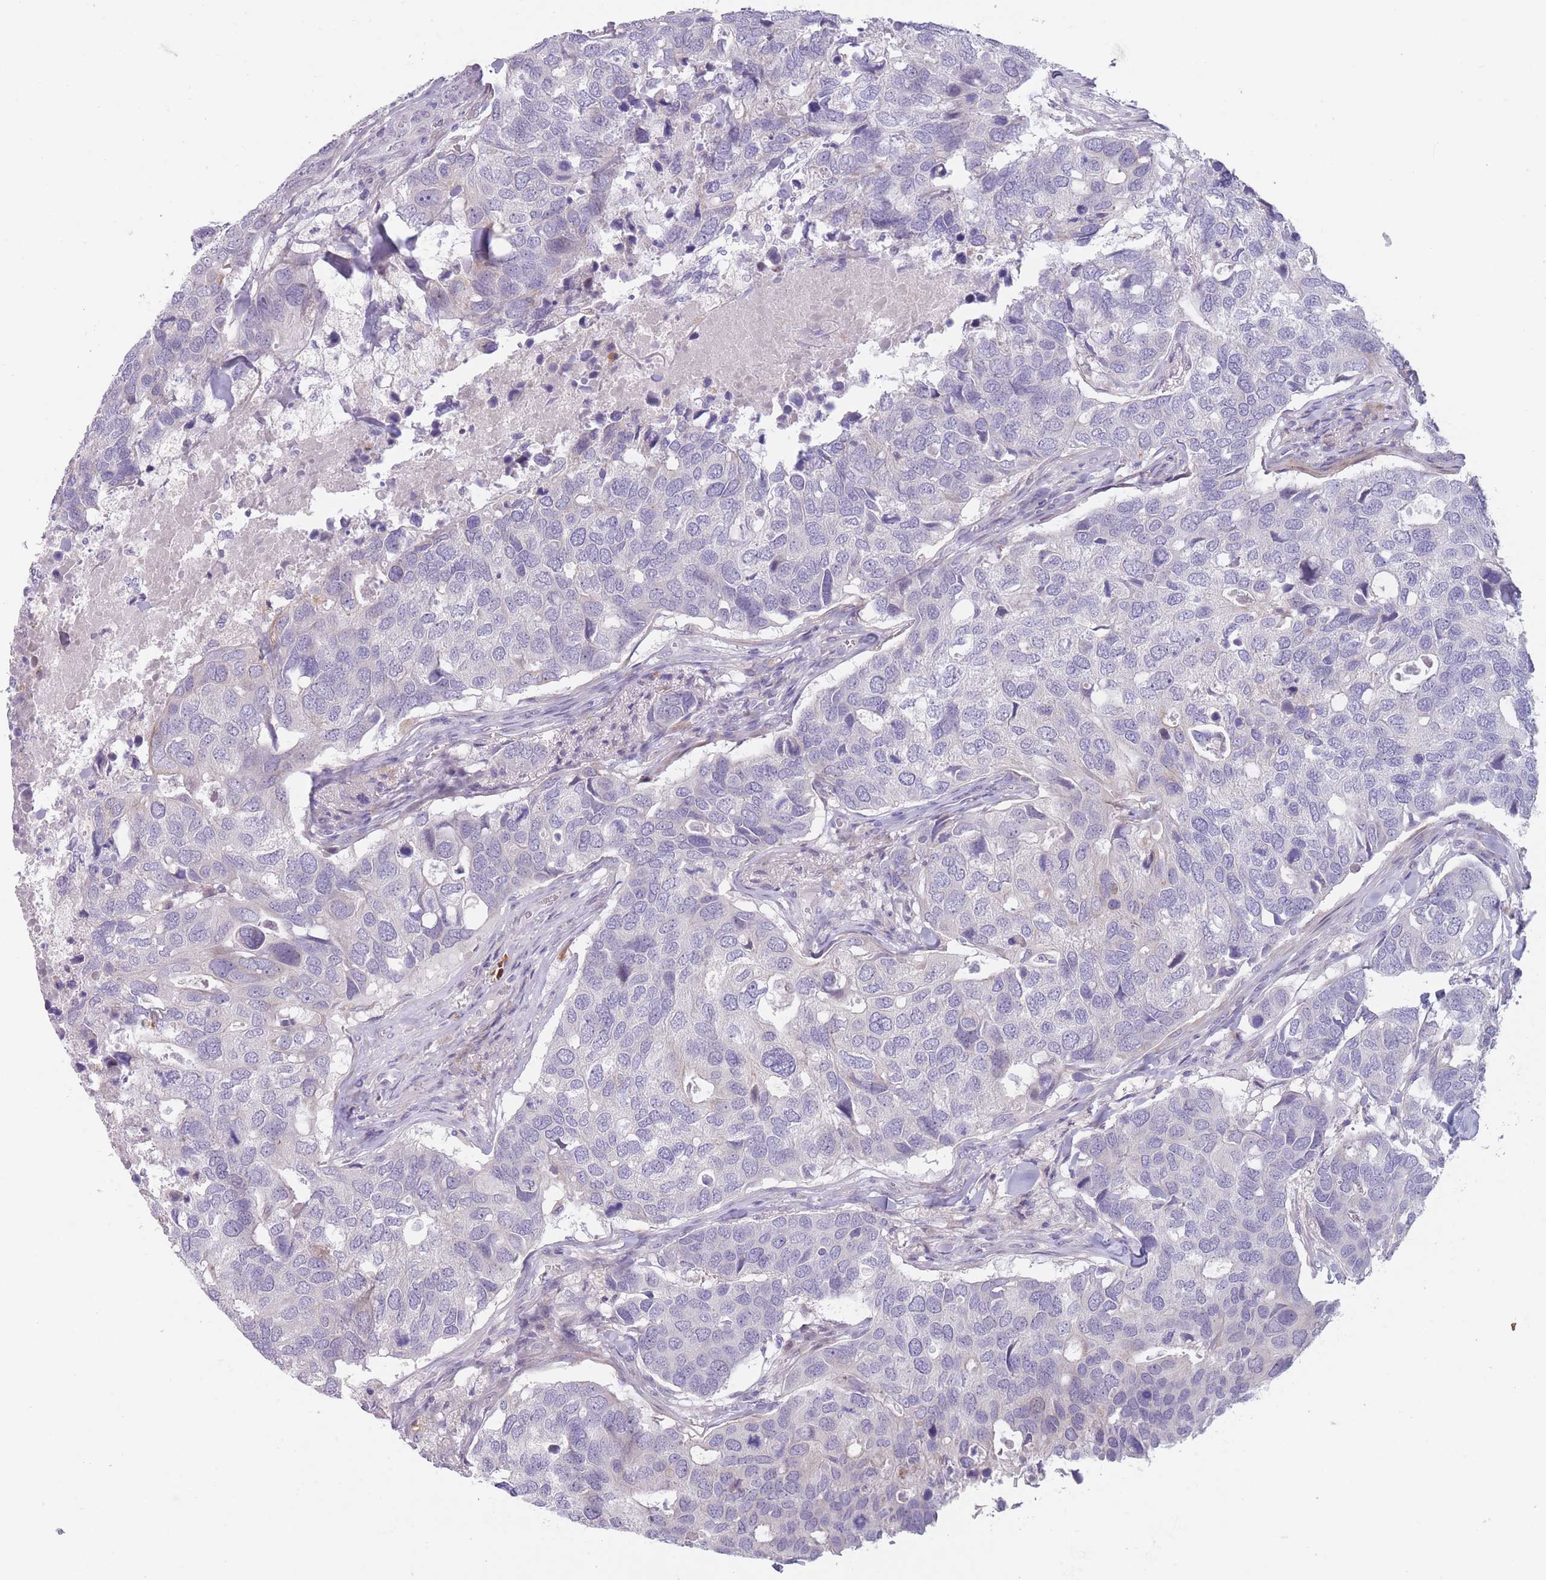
{"staining": {"intensity": "negative", "quantity": "none", "location": "none"}, "tissue": "breast cancer", "cell_type": "Tumor cells", "image_type": "cancer", "snomed": [{"axis": "morphology", "description": "Duct carcinoma"}, {"axis": "topography", "description": "Breast"}], "caption": "DAB (3,3'-diaminobenzidine) immunohistochemical staining of breast cancer reveals no significant expression in tumor cells. (DAB IHC visualized using brightfield microscopy, high magnification).", "gene": "PAIP2B", "patient": {"sex": "female", "age": 83}}